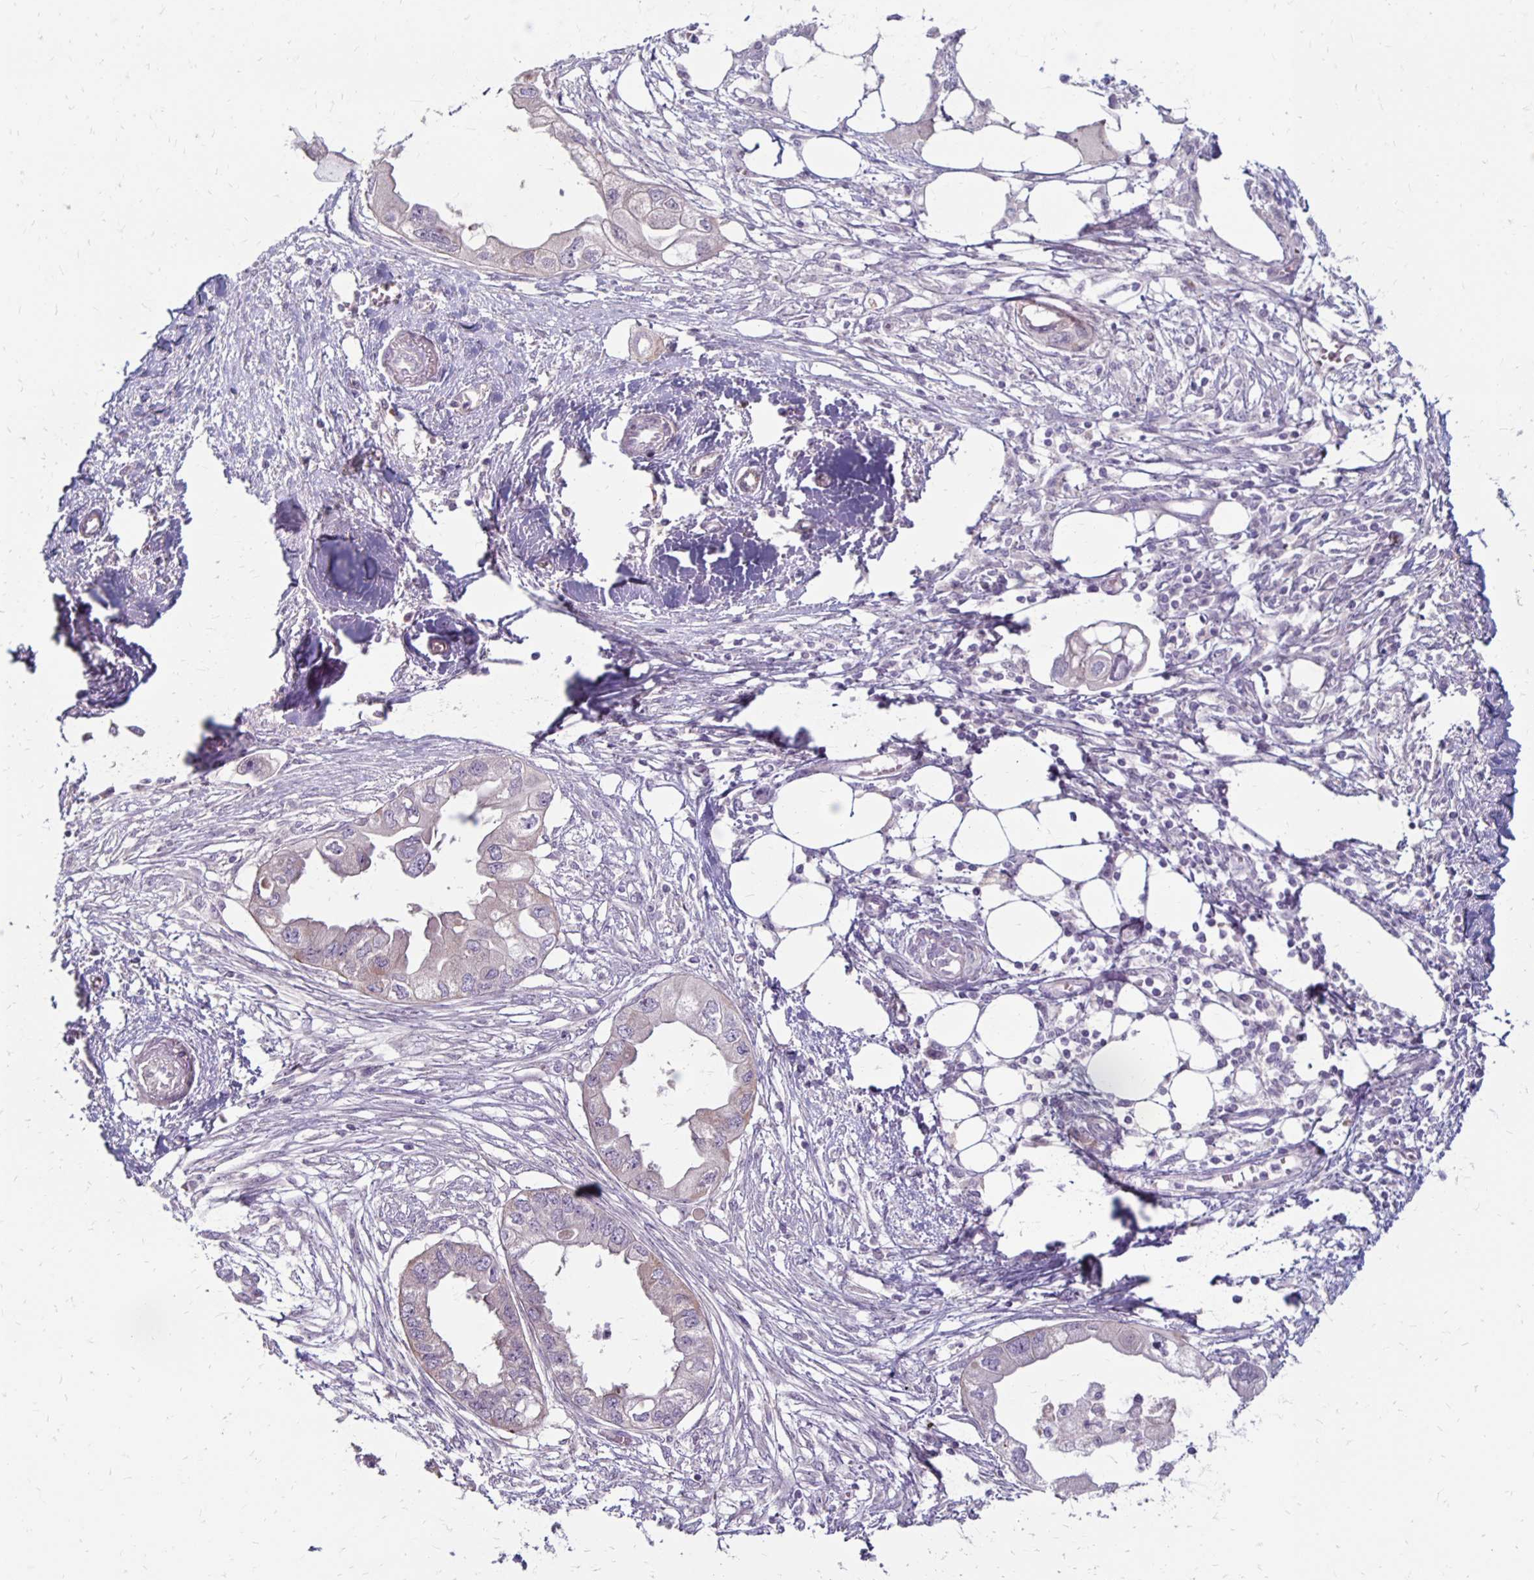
{"staining": {"intensity": "negative", "quantity": "none", "location": "none"}, "tissue": "endometrial cancer", "cell_type": "Tumor cells", "image_type": "cancer", "snomed": [{"axis": "morphology", "description": "Adenocarcinoma, NOS"}, {"axis": "morphology", "description": "Adenocarcinoma, metastatic, NOS"}, {"axis": "topography", "description": "Adipose tissue"}, {"axis": "topography", "description": "Endometrium"}], "caption": "Protein analysis of endometrial adenocarcinoma reveals no significant expression in tumor cells.", "gene": "KATNBL1", "patient": {"sex": "female", "age": 67}}